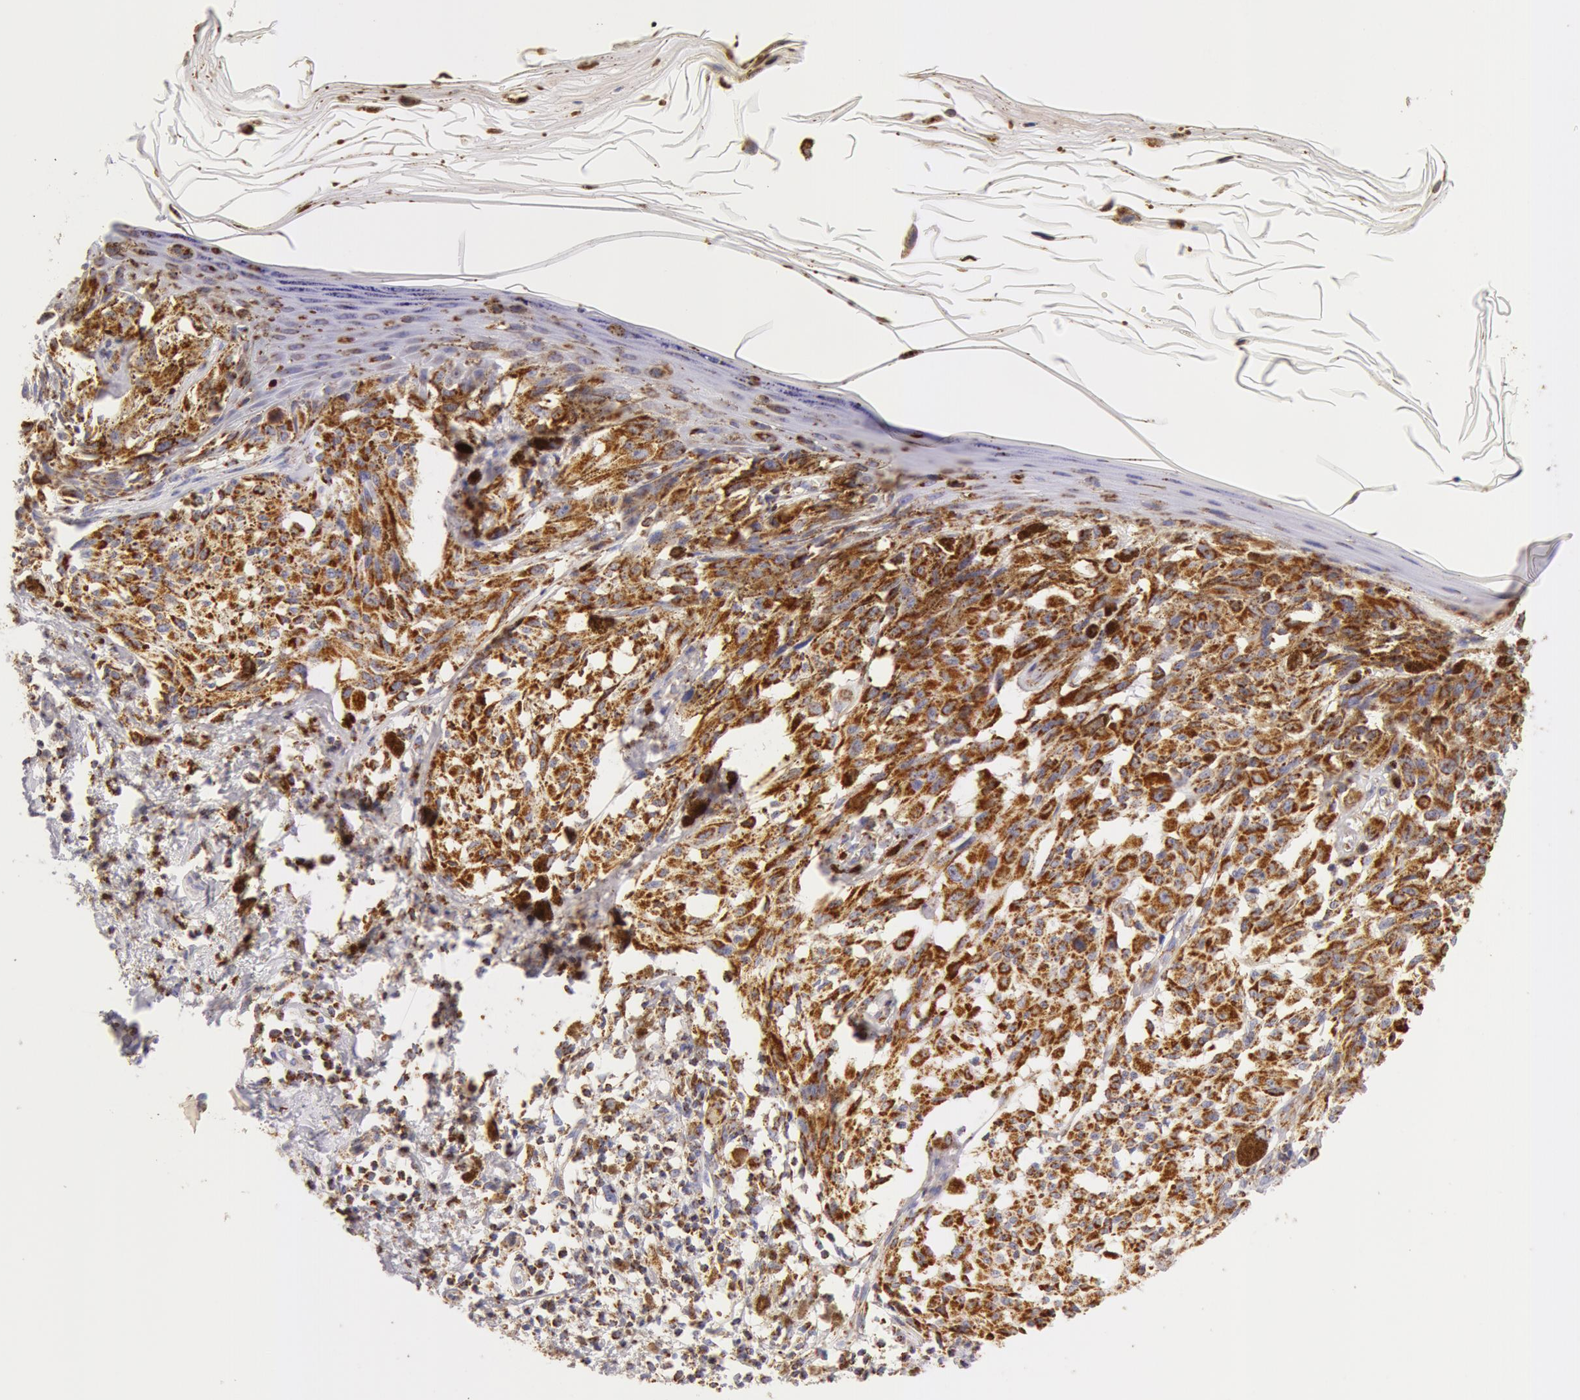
{"staining": {"intensity": "moderate", "quantity": ">75%", "location": "cytoplasmic/membranous"}, "tissue": "melanoma", "cell_type": "Tumor cells", "image_type": "cancer", "snomed": [{"axis": "morphology", "description": "Malignant melanoma, NOS"}, {"axis": "topography", "description": "Skin"}], "caption": "Protein expression by immunohistochemistry shows moderate cytoplasmic/membranous staining in about >75% of tumor cells in malignant melanoma. (DAB IHC with brightfield microscopy, high magnification).", "gene": "ATP5F1B", "patient": {"sex": "female", "age": 72}}